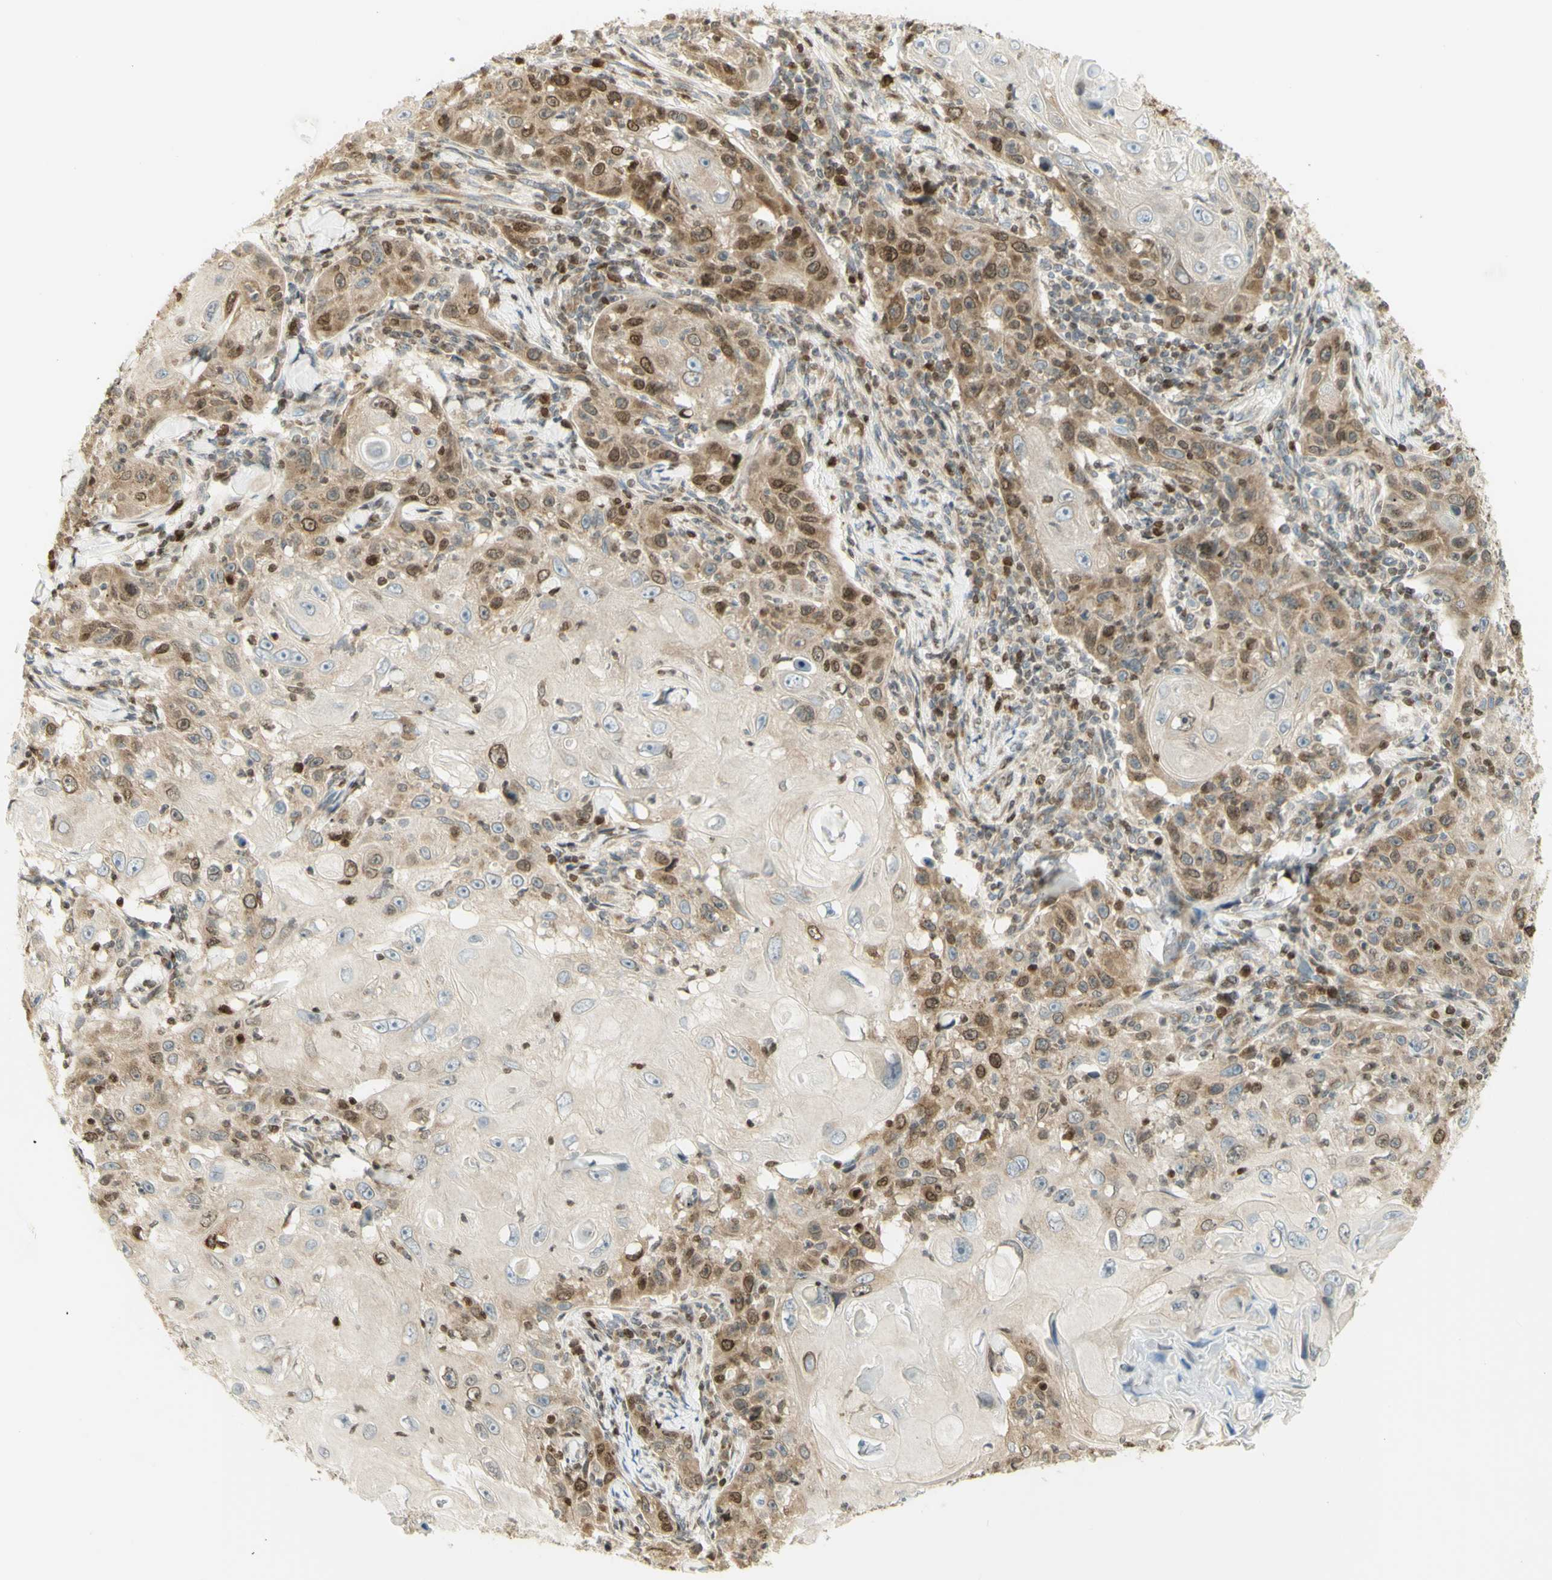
{"staining": {"intensity": "moderate", "quantity": "25%-75%", "location": "cytoplasmic/membranous,nuclear"}, "tissue": "skin cancer", "cell_type": "Tumor cells", "image_type": "cancer", "snomed": [{"axis": "morphology", "description": "Squamous cell carcinoma, NOS"}, {"axis": "topography", "description": "Skin"}], "caption": "Immunohistochemical staining of skin squamous cell carcinoma reveals medium levels of moderate cytoplasmic/membranous and nuclear expression in about 25%-75% of tumor cells.", "gene": "KIF11", "patient": {"sex": "female", "age": 88}}